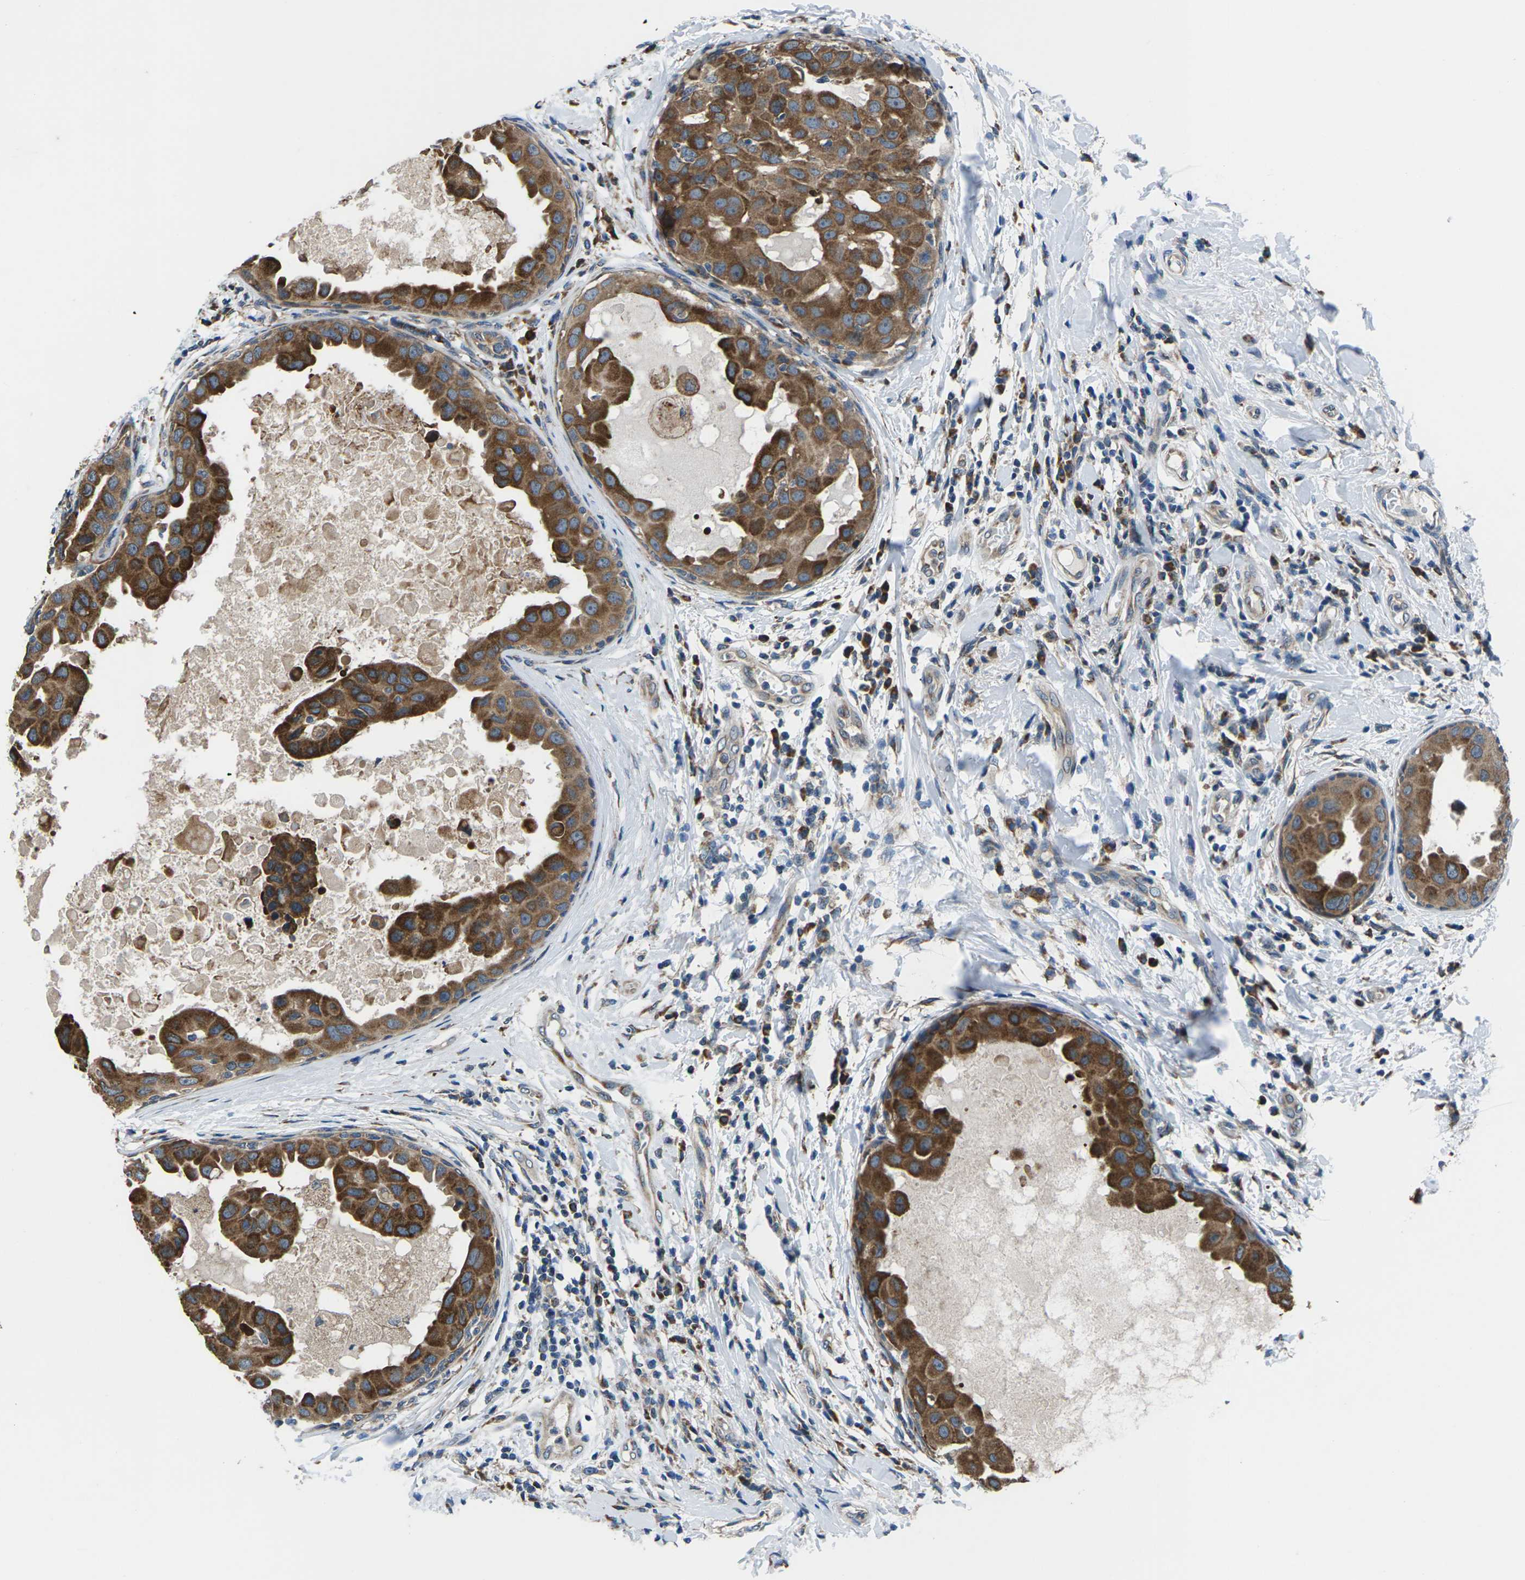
{"staining": {"intensity": "moderate", "quantity": ">75%", "location": "cytoplasmic/membranous"}, "tissue": "breast cancer", "cell_type": "Tumor cells", "image_type": "cancer", "snomed": [{"axis": "morphology", "description": "Duct carcinoma"}, {"axis": "topography", "description": "Breast"}], "caption": "High-power microscopy captured an immunohistochemistry micrograph of breast cancer (infiltrating ductal carcinoma), revealing moderate cytoplasmic/membranous staining in approximately >75% of tumor cells.", "gene": "GABRP", "patient": {"sex": "female", "age": 27}}